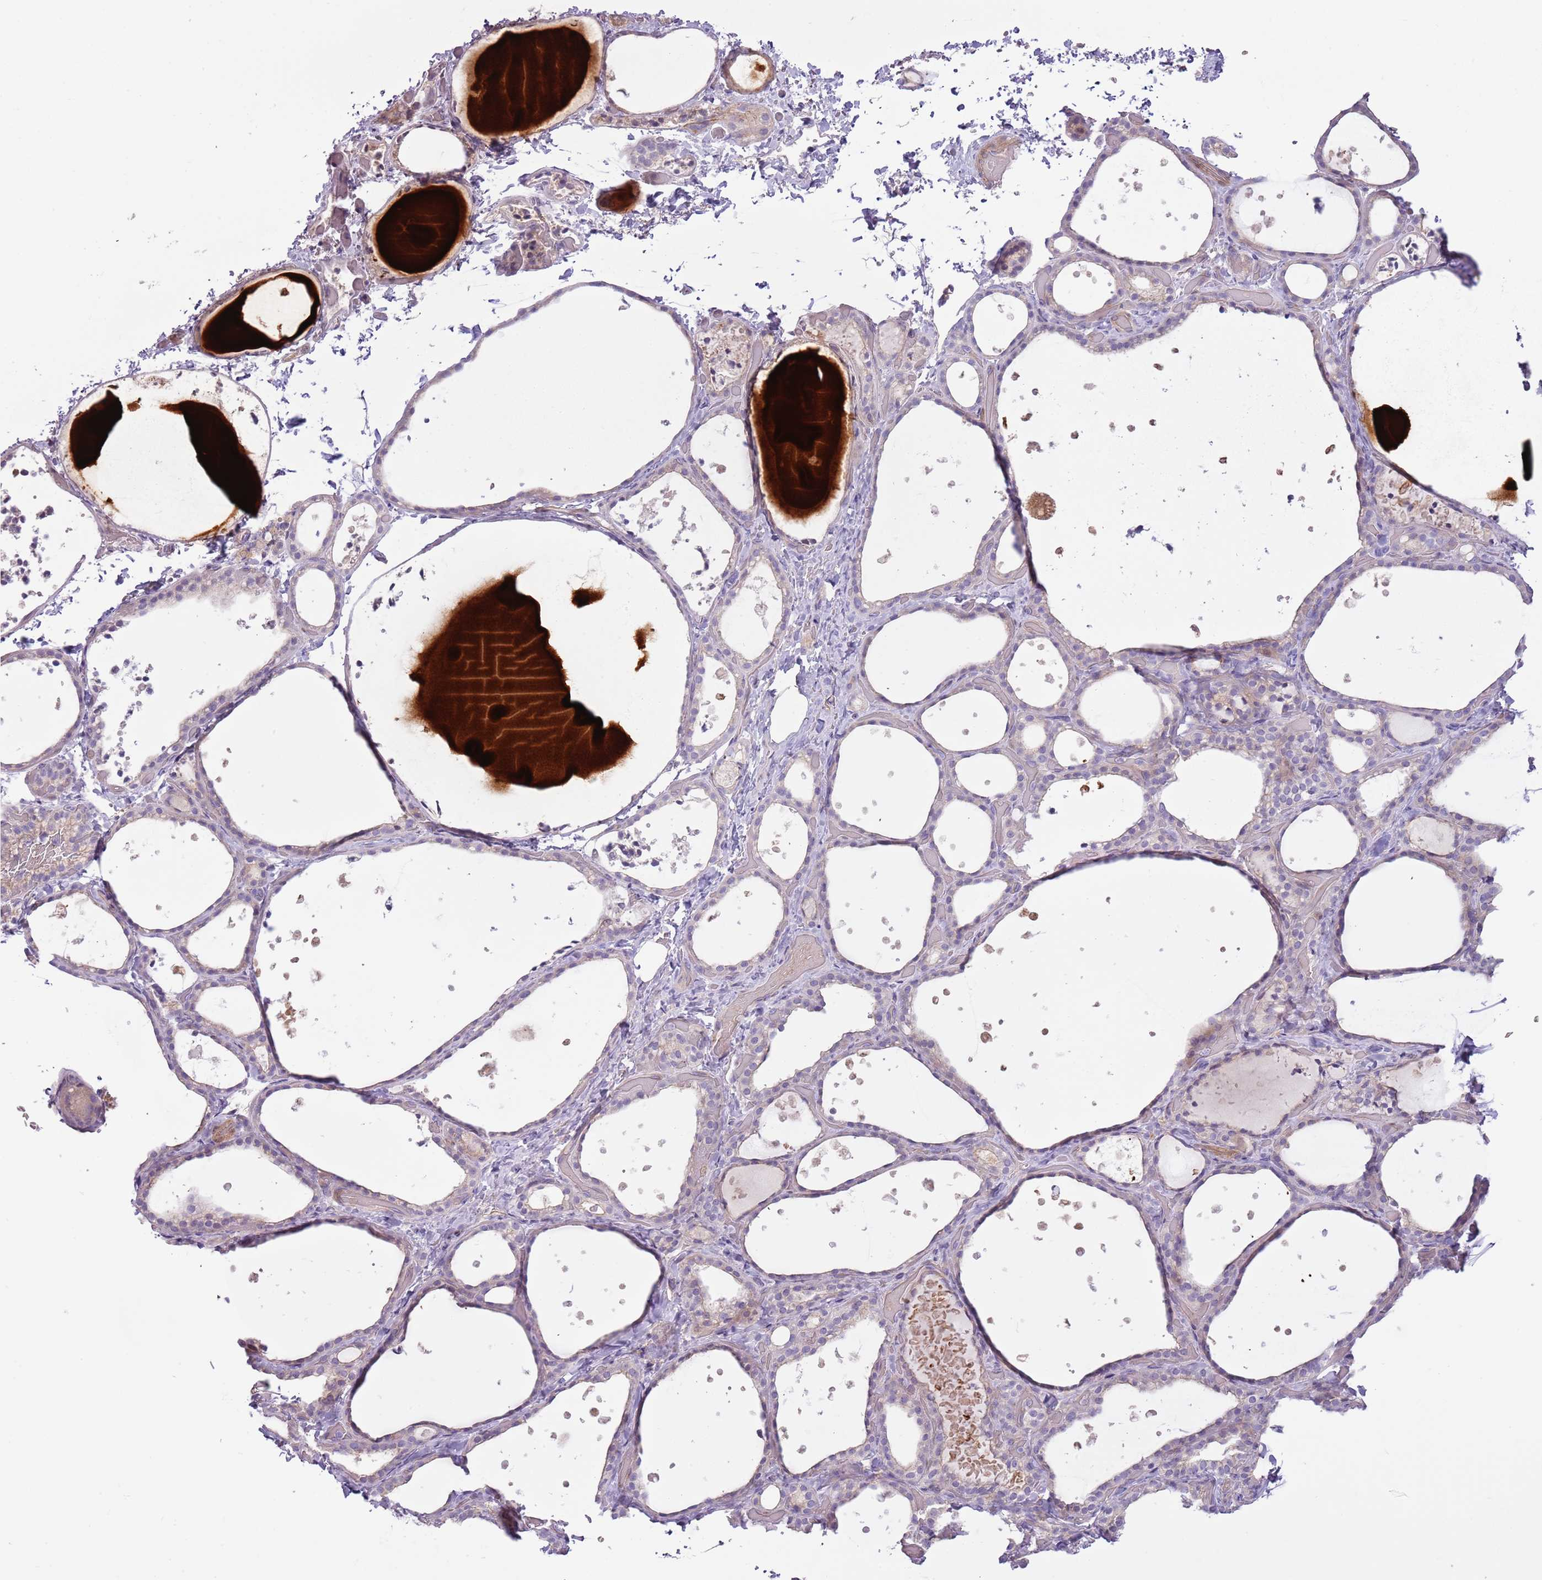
{"staining": {"intensity": "negative", "quantity": "none", "location": "none"}, "tissue": "thyroid gland", "cell_type": "Glandular cells", "image_type": "normal", "snomed": [{"axis": "morphology", "description": "Normal tissue, NOS"}, {"axis": "topography", "description": "Thyroid gland"}], "caption": "Immunohistochemistry (IHC) histopathology image of normal human thyroid gland stained for a protein (brown), which exhibits no staining in glandular cells. Nuclei are stained in blue.", "gene": "MRO", "patient": {"sex": "female", "age": 44}}